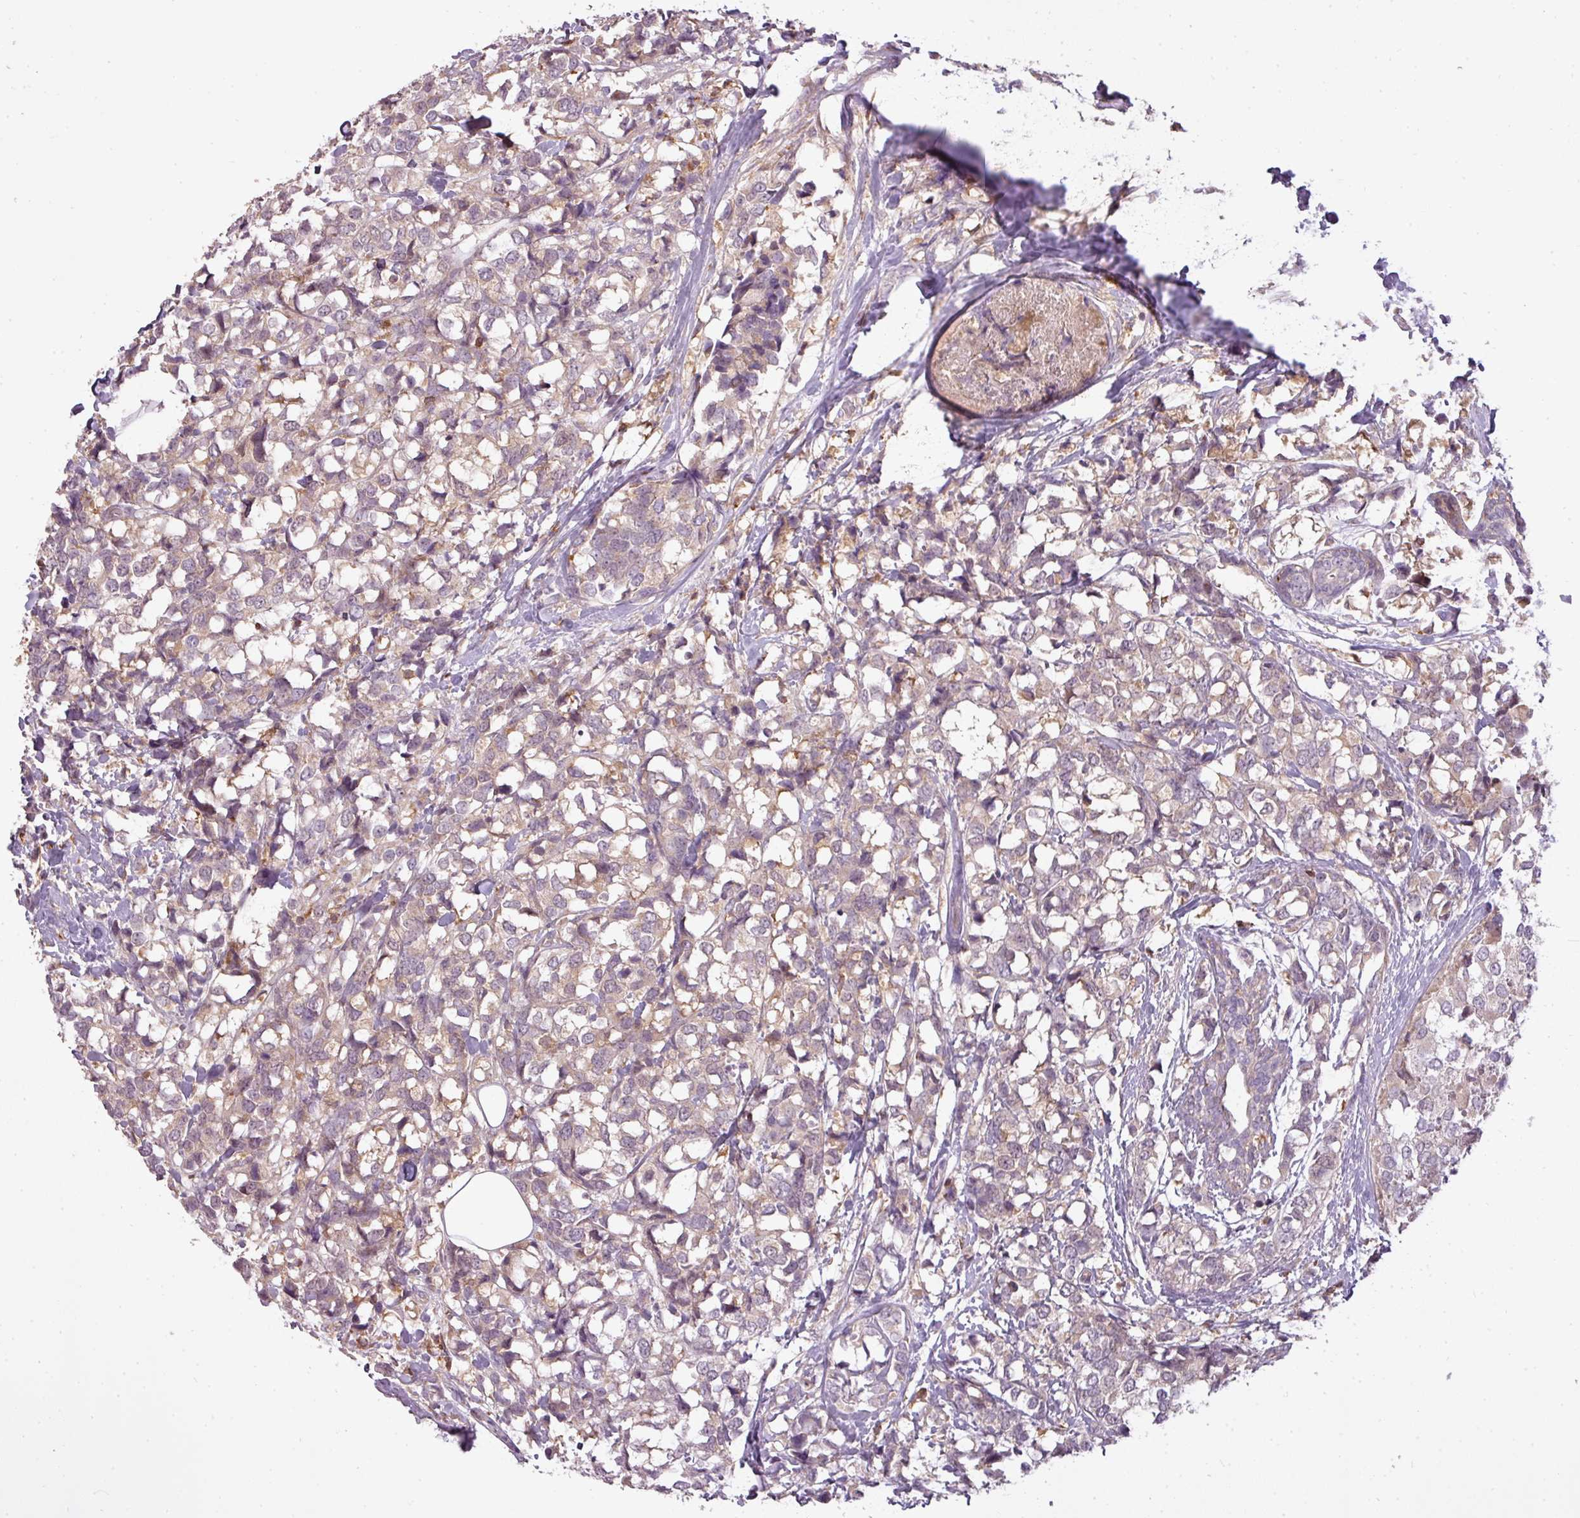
{"staining": {"intensity": "weak", "quantity": "25%-75%", "location": "cytoplasmic/membranous"}, "tissue": "breast cancer", "cell_type": "Tumor cells", "image_type": "cancer", "snomed": [{"axis": "morphology", "description": "Lobular carcinoma"}, {"axis": "topography", "description": "Breast"}], "caption": "Protein analysis of breast cancer tissue displays weak cytoplasmic/membranous expression in approximately 25%-75% of tumor cells.", "gene": "STK4", "patient": {"sex": "female", "age": 59}}